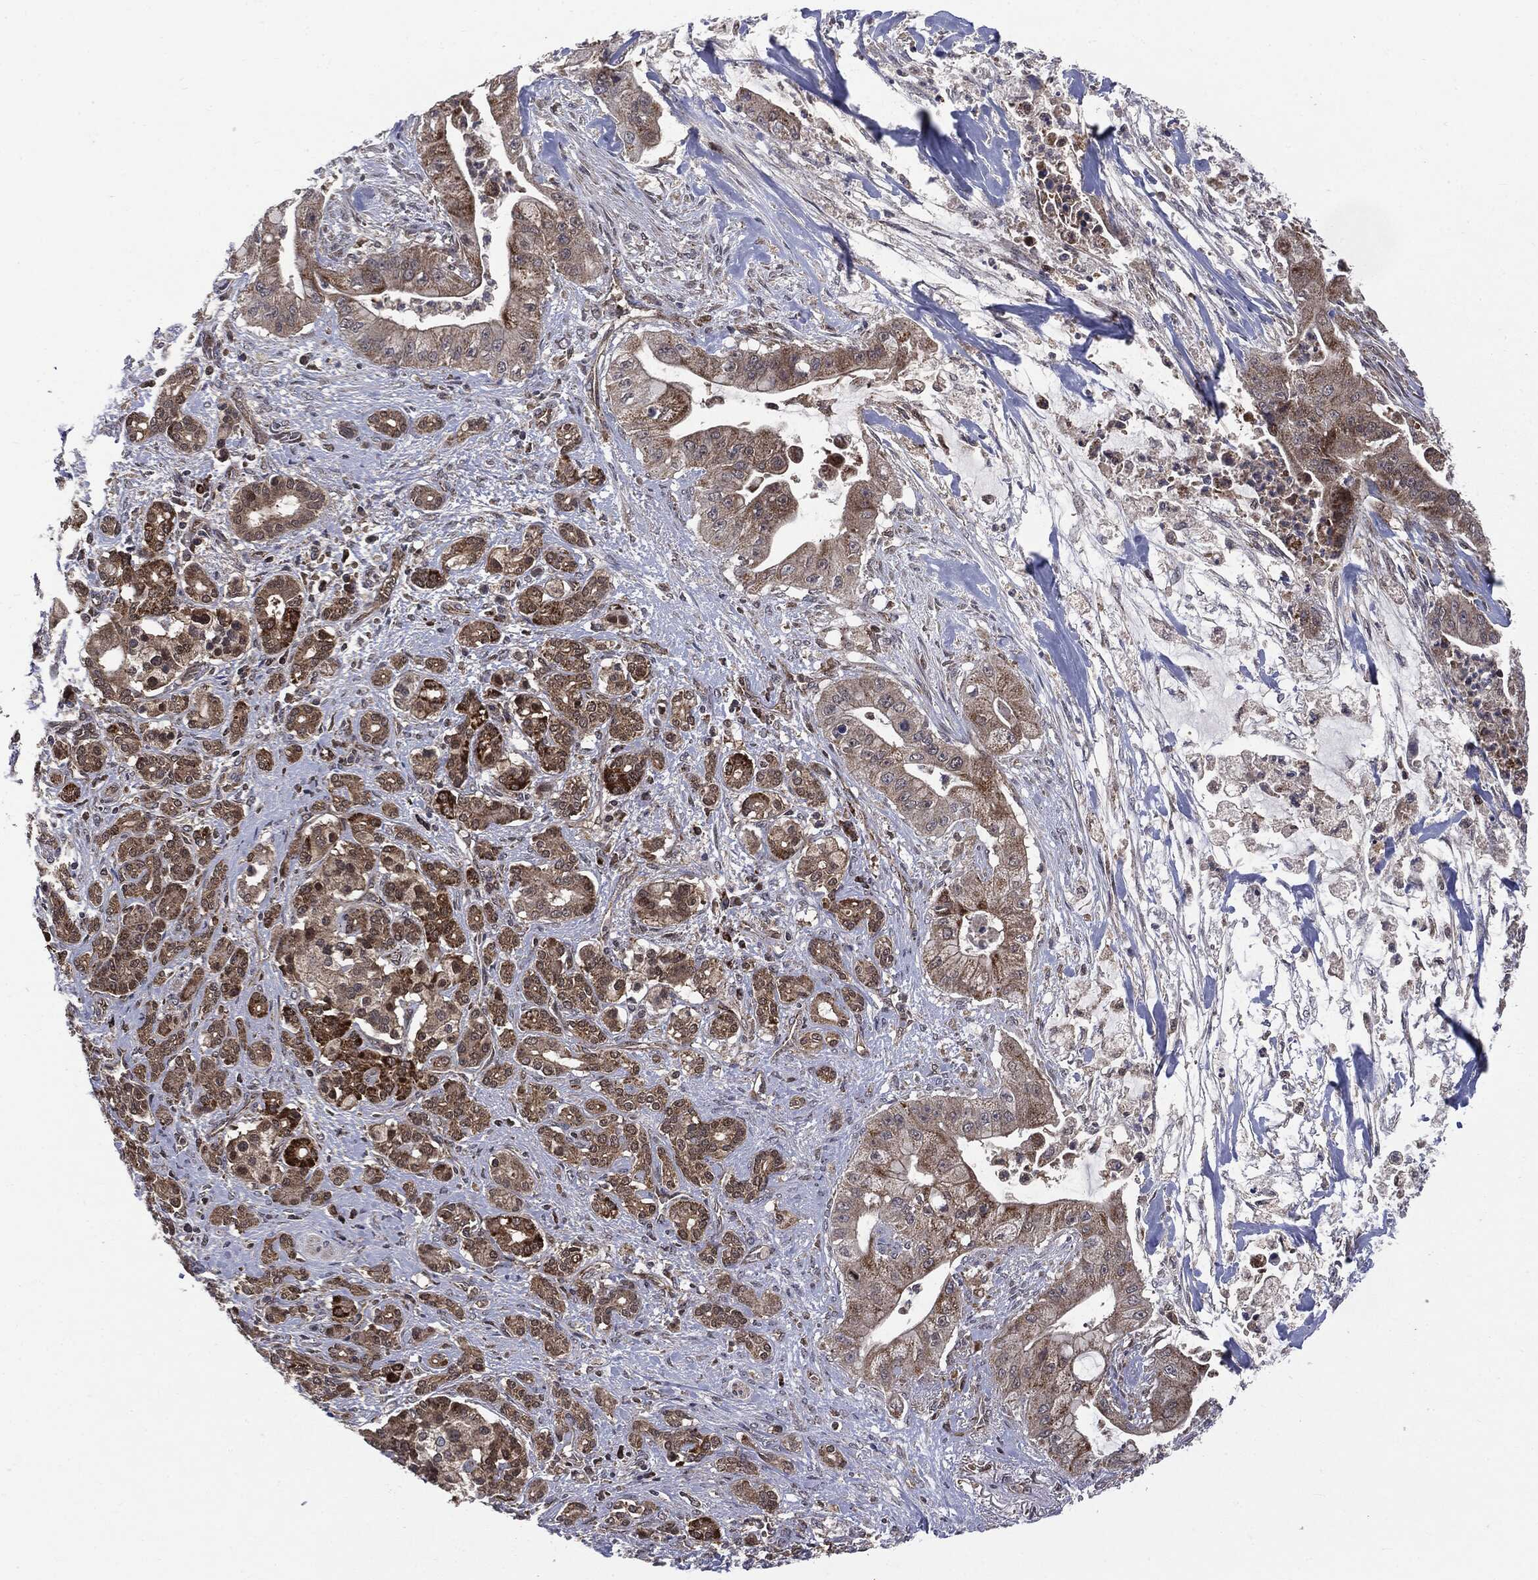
{"staining": {"intensity": "moderate", "quantity": "25%-75%", "location": "cytoplasmic/membranous,nuclear"}, "tissue": "pancreatic cancer", "cell_type": "Tumor cells", "image_type": "cancer", "snomed": [{"axis": "morphology", "description": "Normal tissue, NOS"}, {"axis": "morphology", "description": "Inflammation, NOS"}, {"axis": "morphology", "description": "Adenocarcinoma, NOS"}, {"axis": "topography", "description": "Pancreas"}], "caption": "DAB (3,3'-diaminobenzidine) immunohistochemical staining of pancreatic cancer exhibits moderate cytoplasmic/membranous and nuclear protein staining in about 25%-75% of tumor cells.", "gene": "PTPA", "patient": {"sex": "male", "age": 57}}